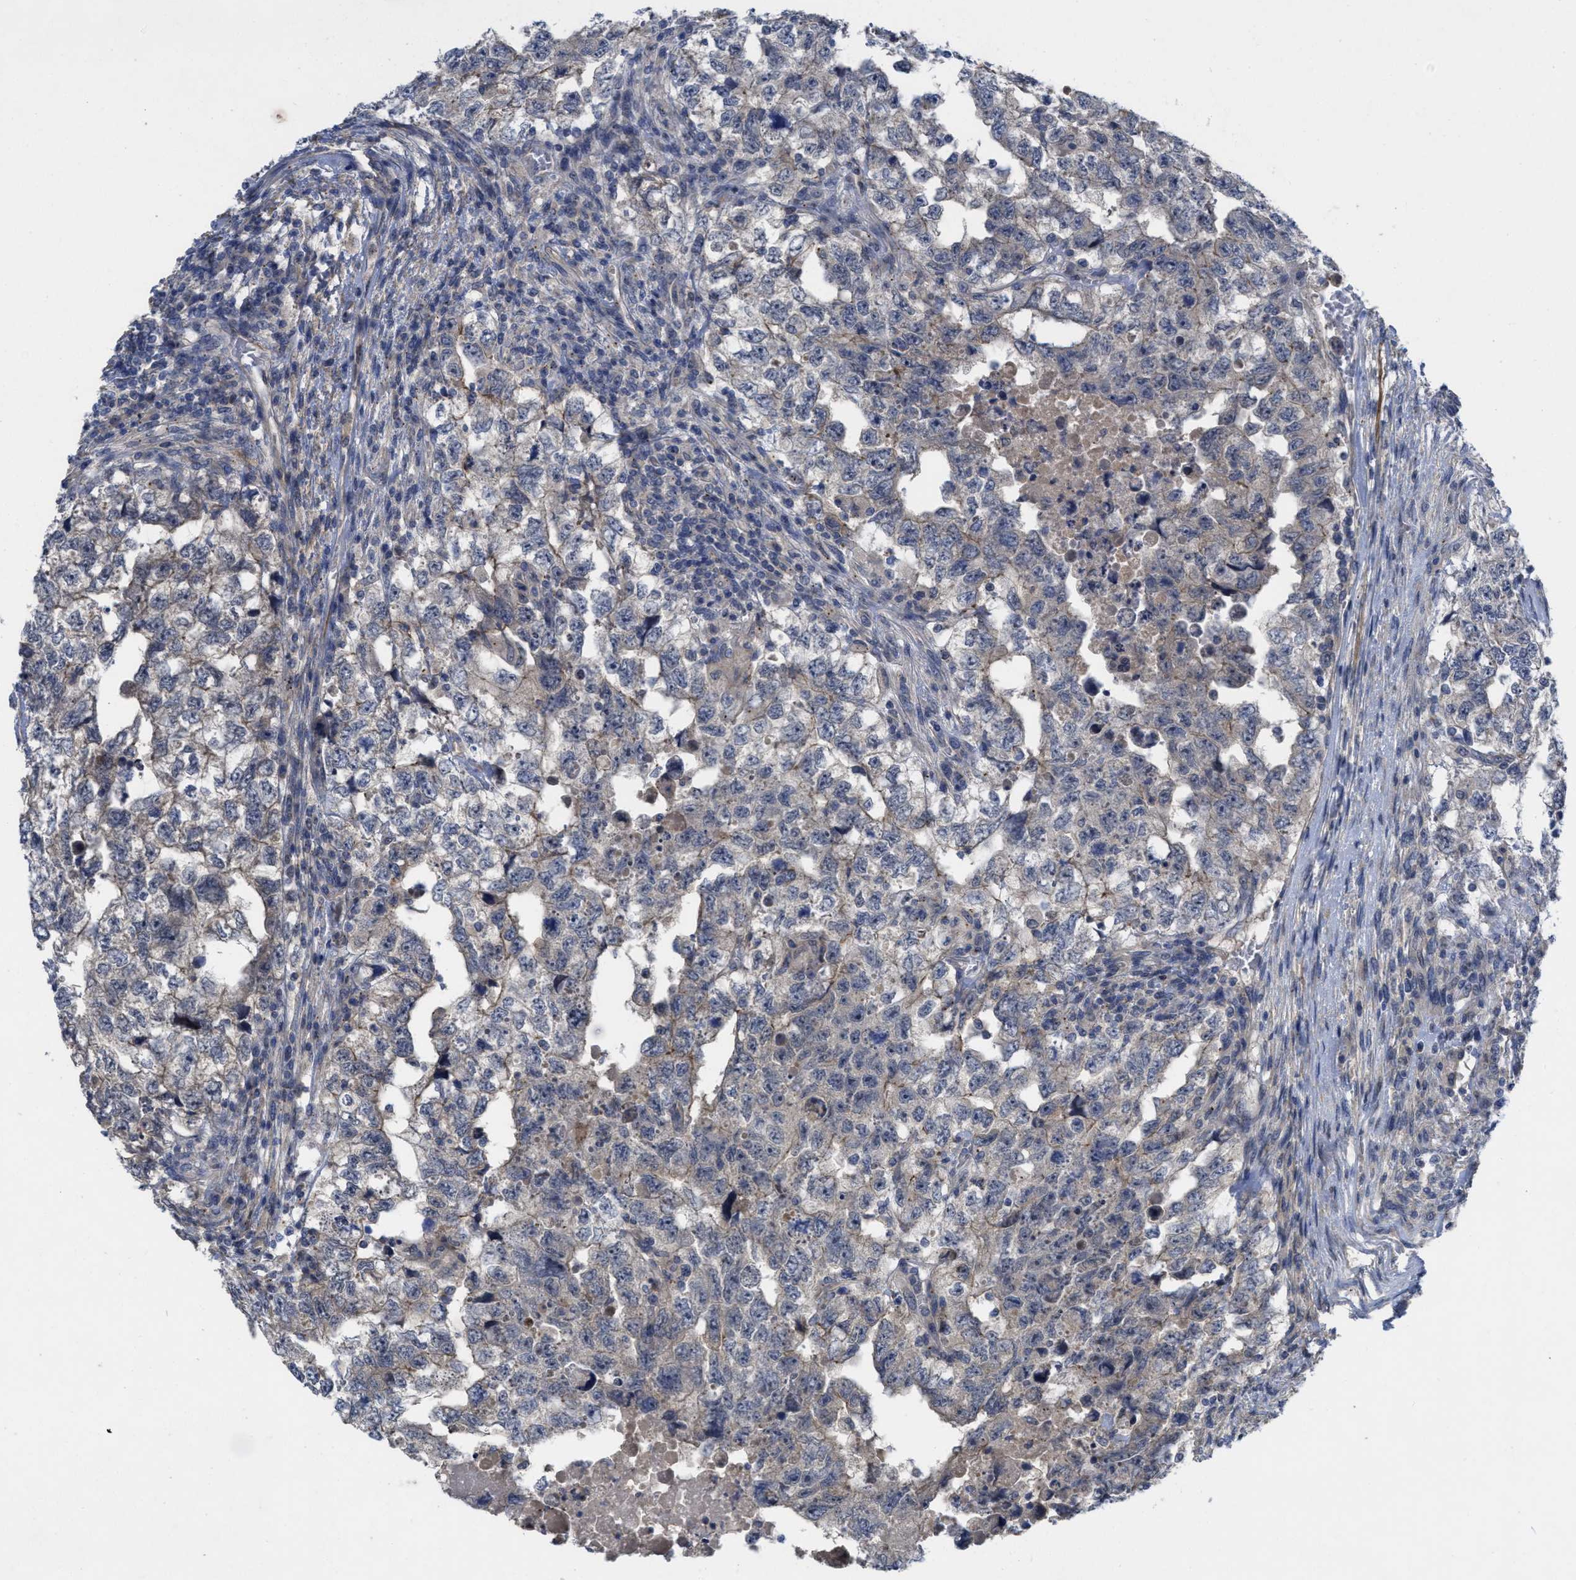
{"staining": {"intensity": "weak", "quantity": "<25%", "location": "cytoplasmic/membranous"}, "tissue": "testis cancer", "cell_type": "Tumor cells", "image_type": "cancer", "snomed": [{"axis": "morphology", "description": "Carcinoma, Embryonal, NOS"}, {"axis": "topography", "description": "Testis"}], "caption": "Embryonal carcinoma (testis) was stained to show a protein in brown. There is no significant expression in tumor cells. Nuclei are stained in blue.", "gene": "ARHGEF26", "patient": {"sex": "male", "age": 36}}